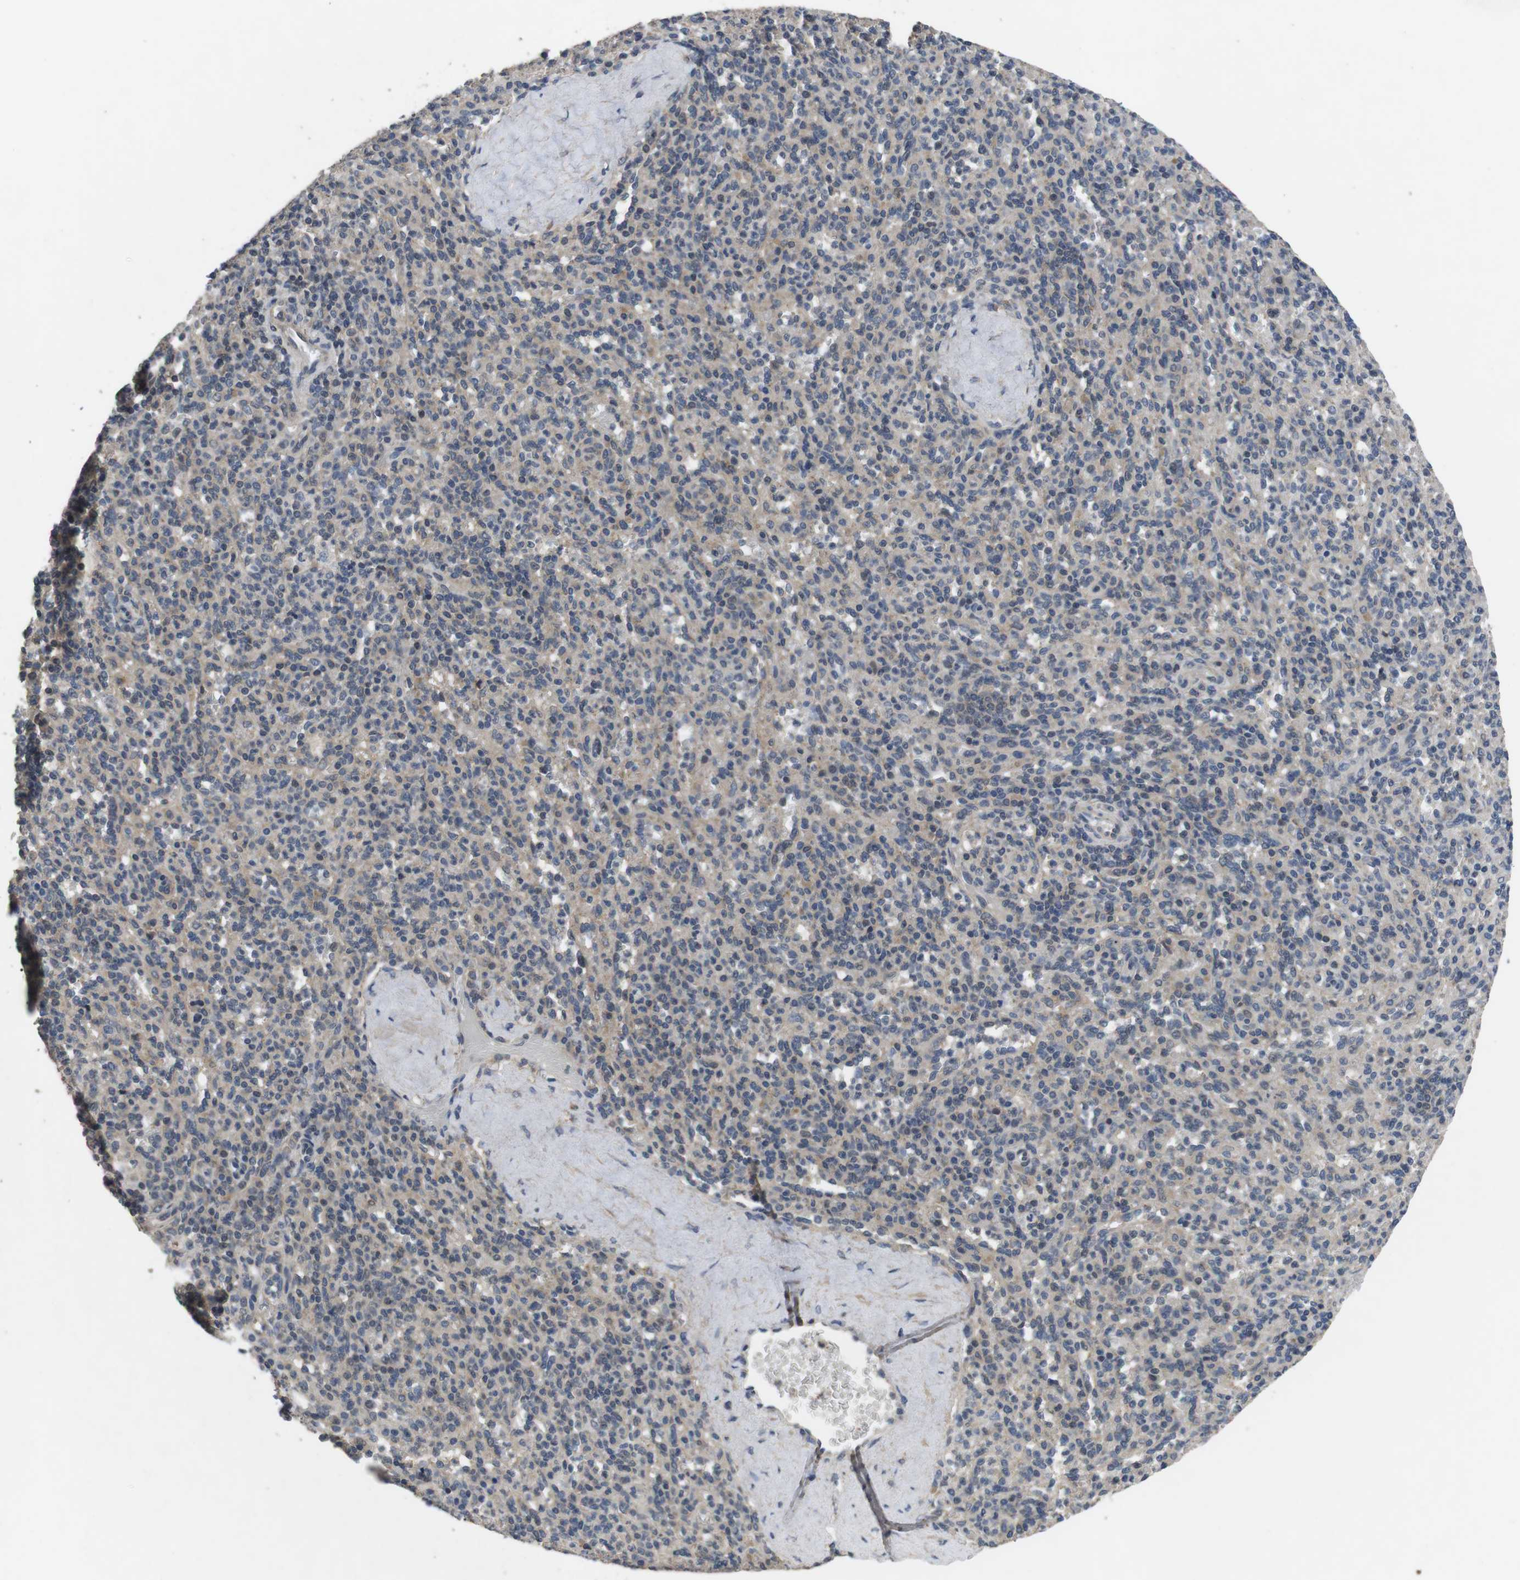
{"staining": {"intensity": "weak", "quantity": "25%-75%", "location": "cytoplasmic/membranous"}, "tissue": "spleen", "cell_type": "Cells in red pulp", "image_type": "normal", "snomed": [{"axis": "morphology", "description": "Normal tissue, NOS"}, {"axis": "topography", "description": "Spleen"}], "caption": "Protein positivity by IHC shows weak cytoplasmic/membranous staining in approximately 25%-75% of cells in red pulp in benign spleen.", "gene": "ADGRL3", "patient": {"sex": "male", "age": 36}}